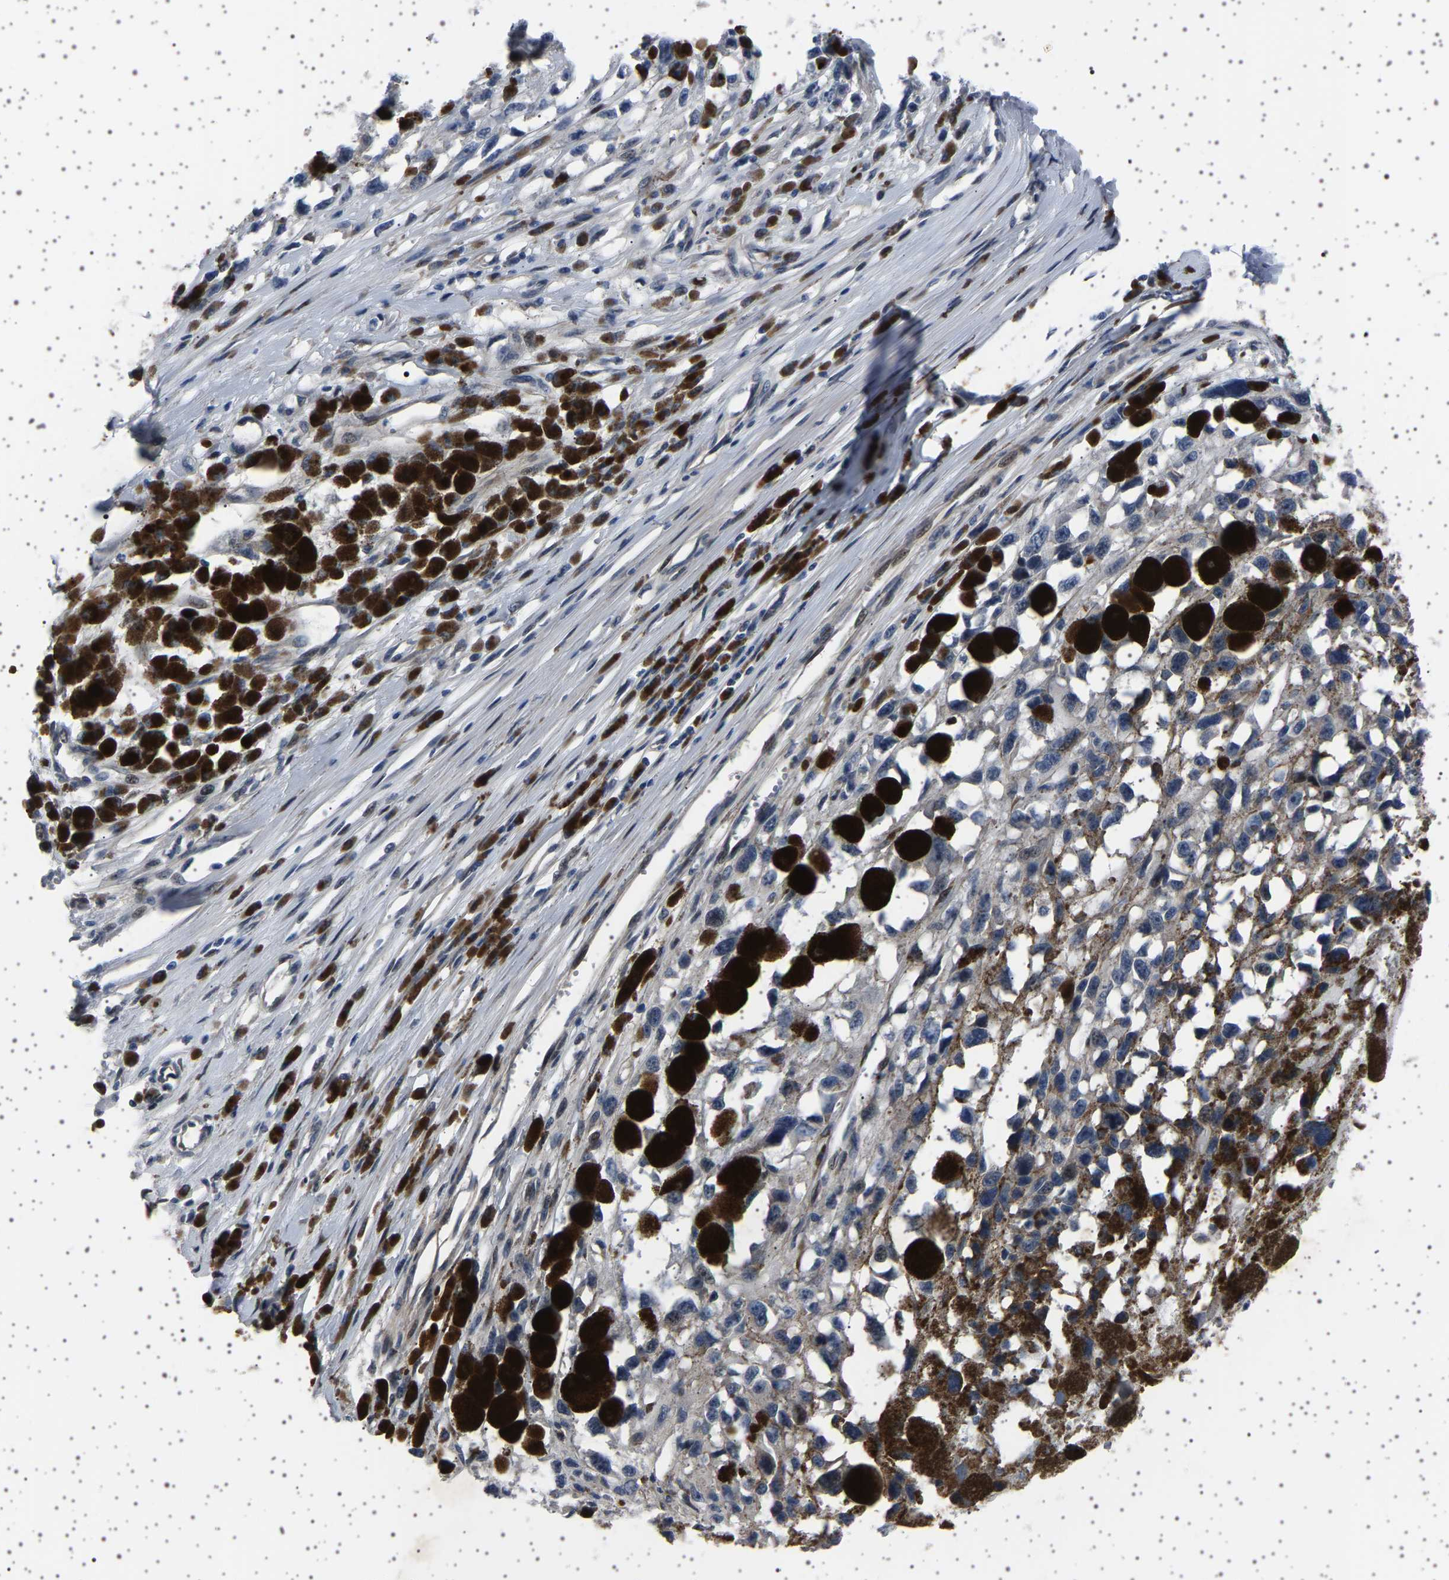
{"staining": {"intensity": "negative", "quantity": "none", "location": "none"}, "tissue": "melanoma", "cell_type": "Tumor cells", "image_type": "cancer", "snomed": [{"axis": "morphology", "description": "Malignant melanoma, Metastatic site"}, {"axis": "topography", "description": "Lymph node"}], "caption": "This photomicrograph is of melanoma stained with IHC to label a protein in brown with the nuclei are counter-stained blue. There is no positivity in tumor cells.", "gene": "PAK5", "patient": {"sex": "male", "age": 59}}